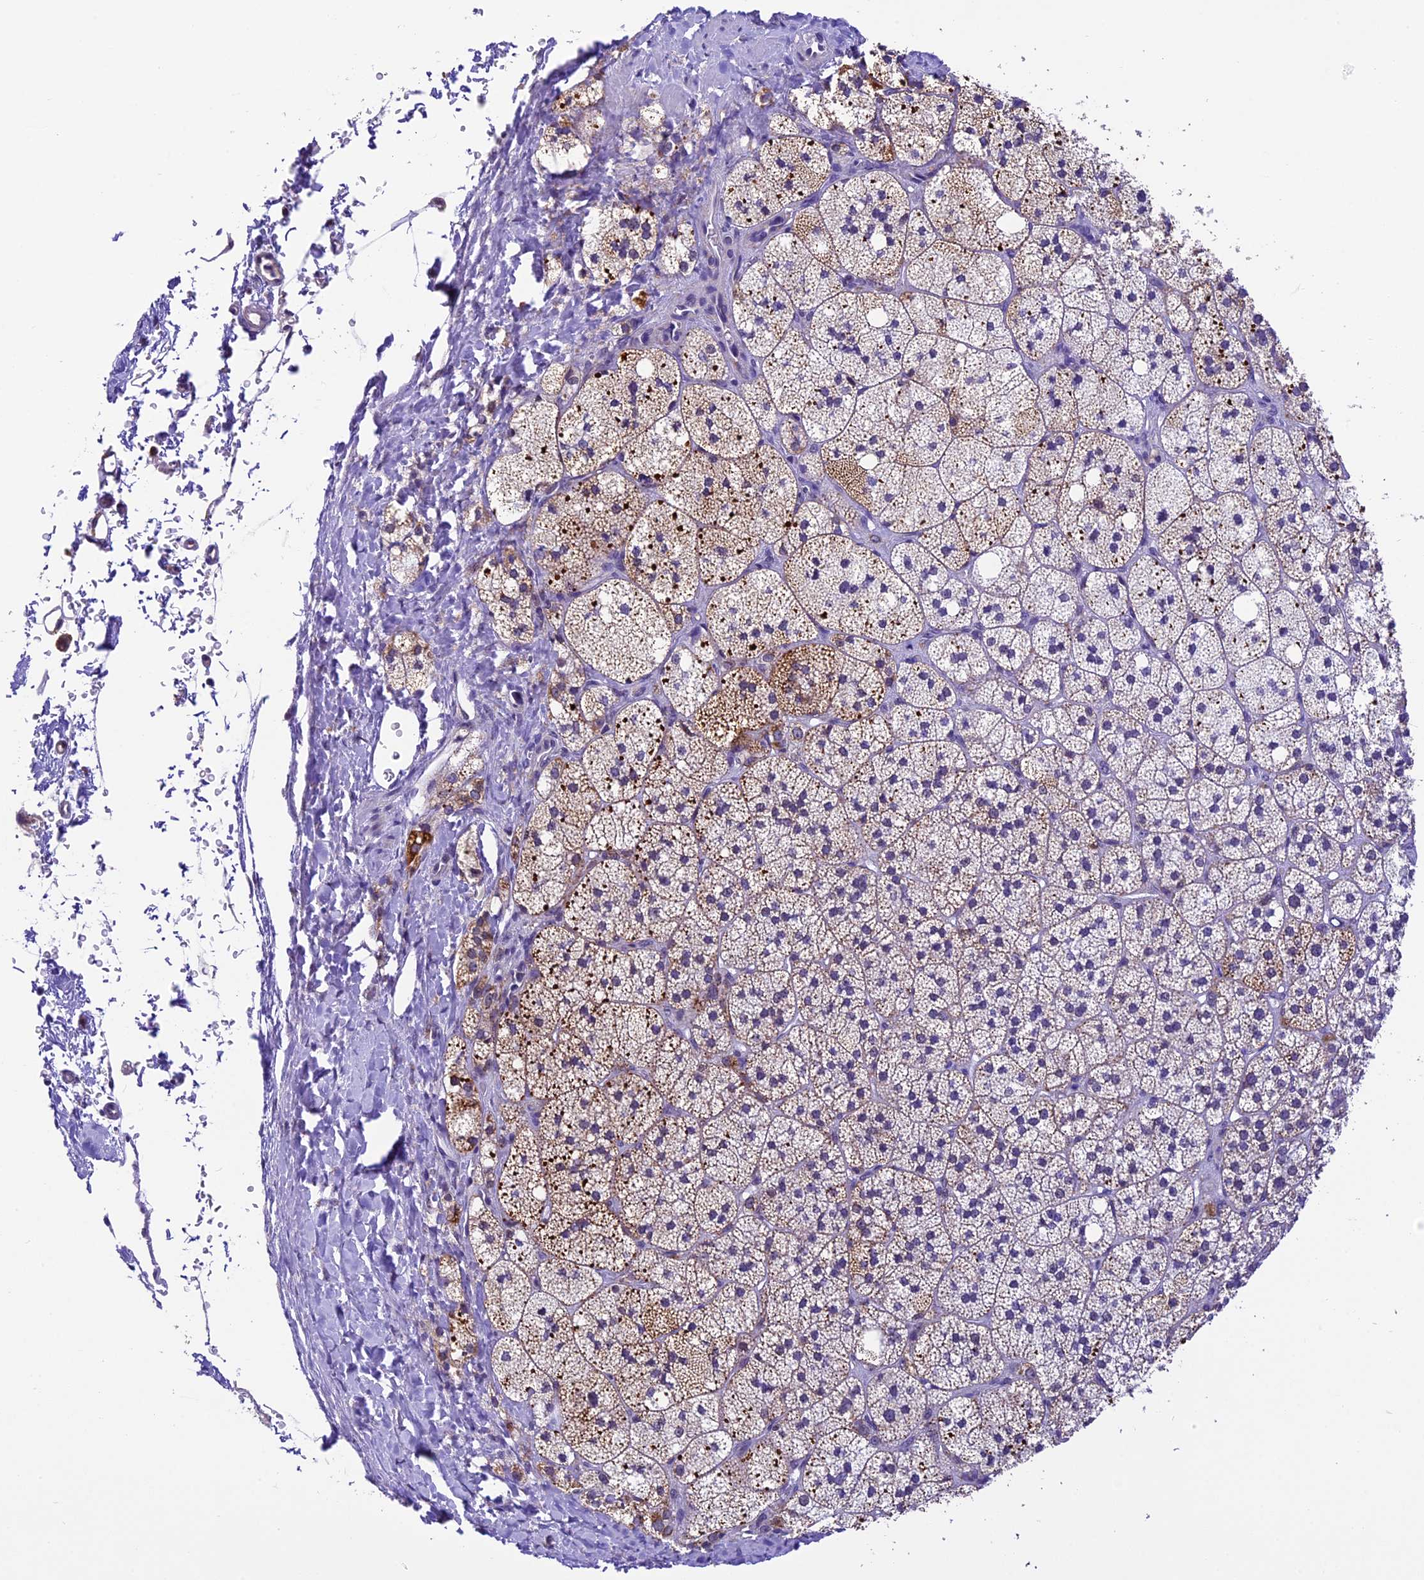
{"staining": {"intensity": "strong", "quantity": "25%-75%", "location": "cytoplasmic/membranous"}, "tissue": "adrenal gland", "cell_type": "Glandular cells", "image_type": "normal", "snomed": [{"axis": "morphology", "description": "Normal tissue, NOS"}, {"axis": "topography", "description": "Adrenal gland"}], "caption": "The micrograph displays a brown stain indicating the presence of a protein in the cytoplasmic/membranous of glandular cells in adrenal gland. The staining was performed using DAB (3,3'-diaminobenzidine), with brown indicating positive protein expression. Nuclei are stained blue with hematoxylin.", "gene": "CARS2", "patient": {"sex": "male", "age": 61}}